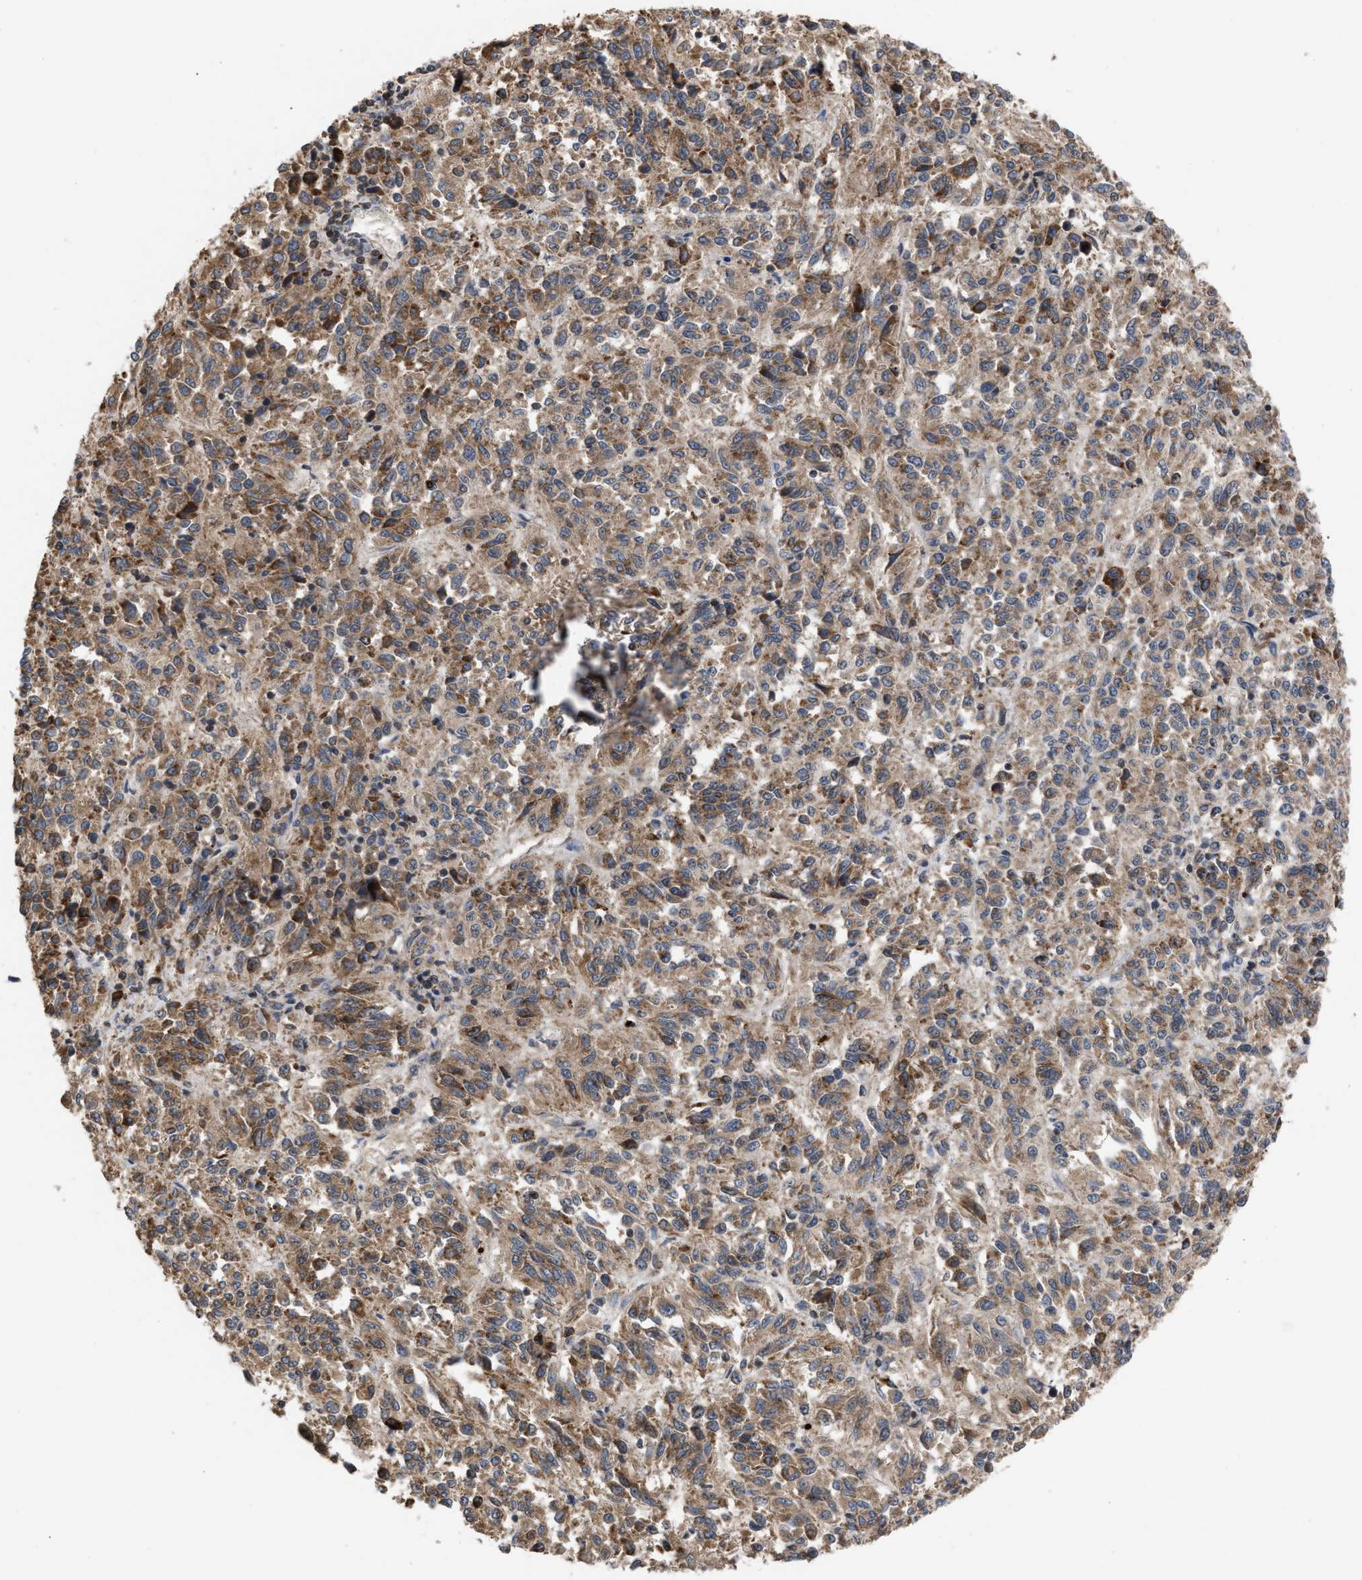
{"staining": {"intensity": "moderate", "quantity": ">75%", "location": "cytoplasmic/membranous"}, "tissue": "melanoma", "cell_type": "Tumor cells", "image_type": "cancer", "snomed": [{"axis": "morphology", "description": "Malignant melanoma, Metastatic site"}, {"axis": "topography", "description": "Lung"}], "caption": "Immunohistochemical staining of malignant melanoma (metastatic site) exhibits moderate cytoplasmic/membranous protein staining in approximately >75% of tumor cells. The staining was performed using DAB (3,3'-diaminobenzidine), with brown indicating positive protein expression. Nuclei are stained blue with hematoxylin.", "gene": "C9orf78", "patient": {"sex": "male", "age": 64}}